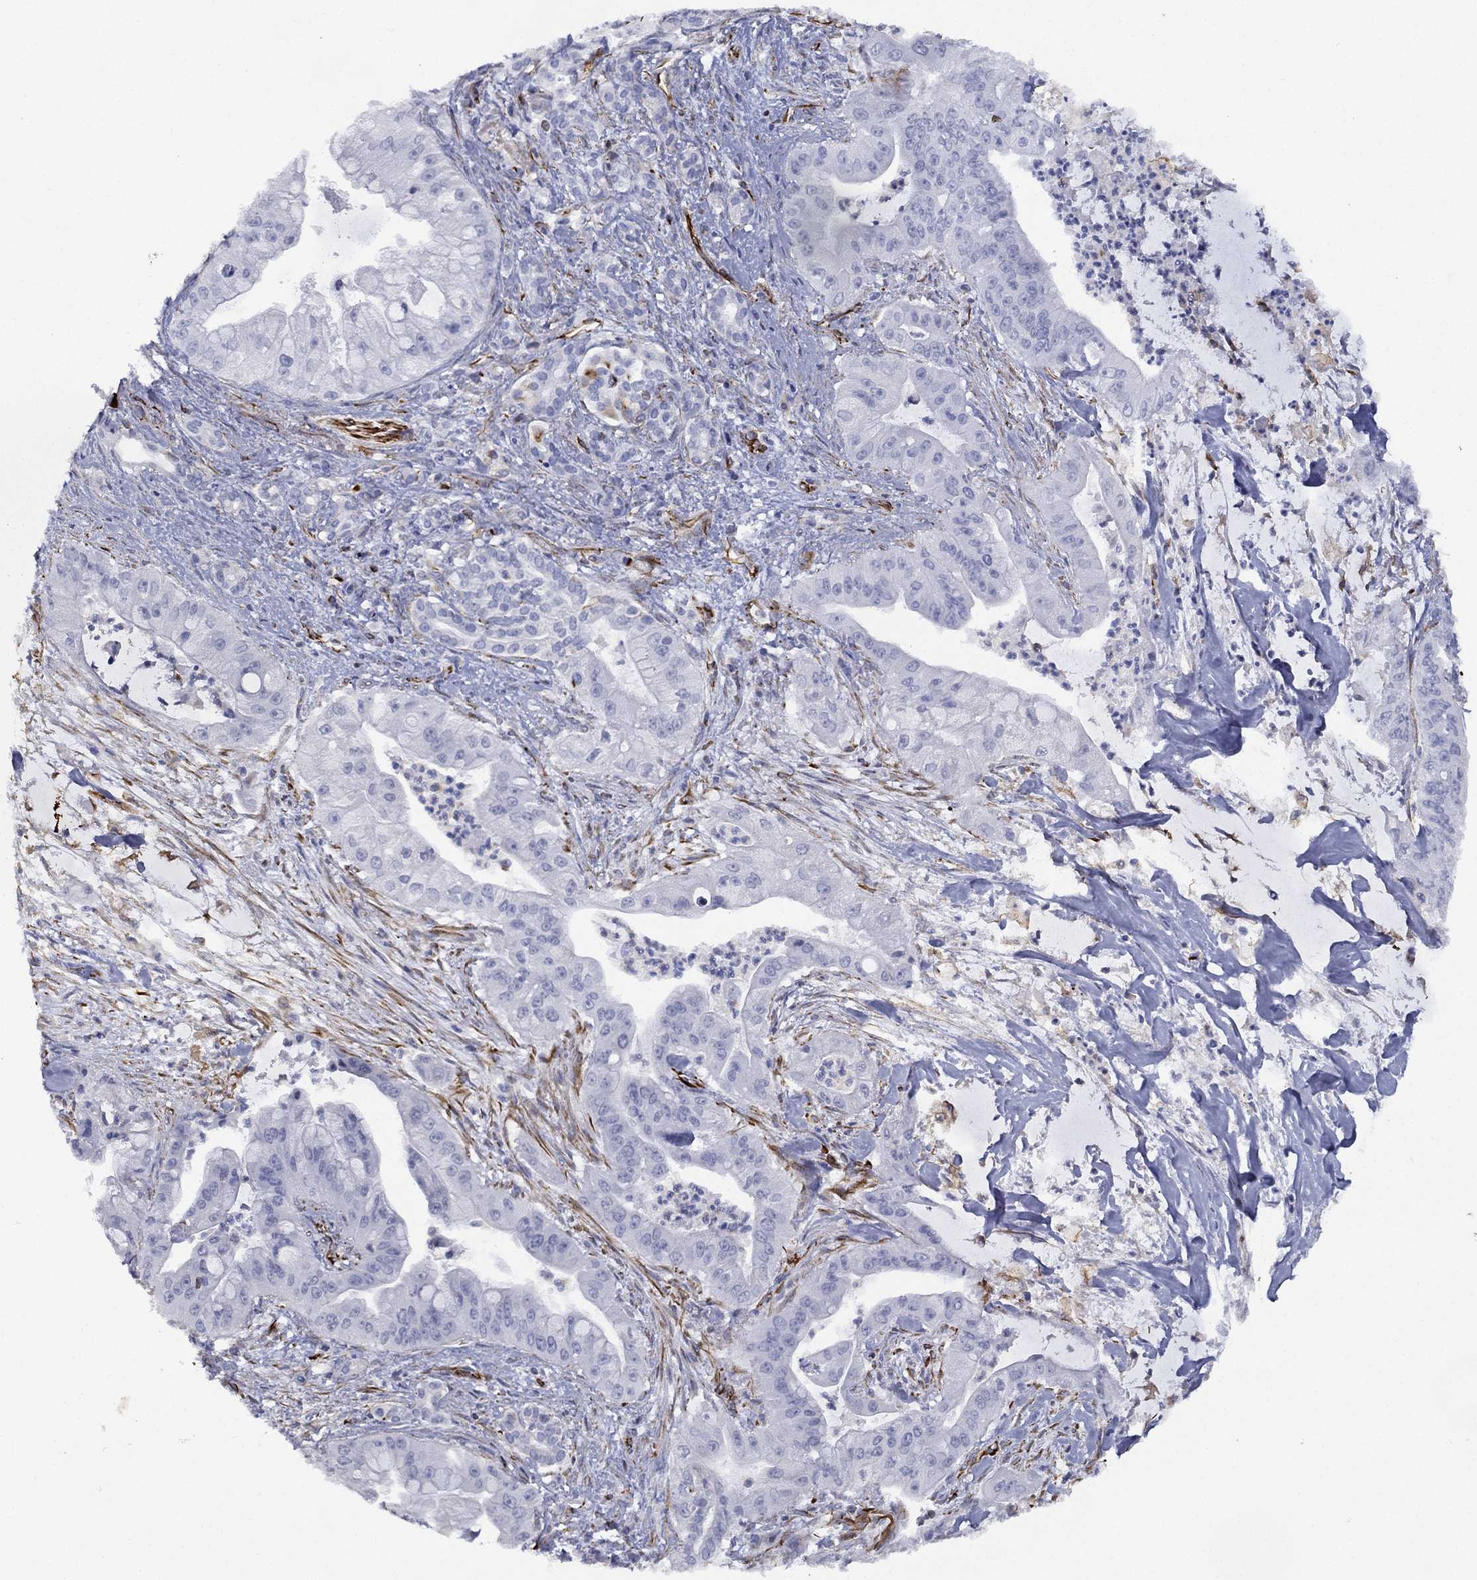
{"staining": {"intensity": "negative", "quantity": "none", "location": "none"}, "tissue": "pancreatic cancer", "cell_type": "Tumor cells", "image_type": "cancer", "snomed": [{"axis": "morphology", "description": "Normal tissue, NOS"}, {"axis": "morphology", "description": "Inflammation, NOS"}, {"axis": "morphology", "description": "Adenocarcinoma, NOS"}, {"axis": "topography", "description": "Pancreas"}], "caption": "Tumor cells show no significant positivity in pancreatic cancer. (Immunohistochemistry (ihc), brightfield microscopy, high magnification).", "gene": "MAS1", "patient": {"sex": "male", "age": 57}}